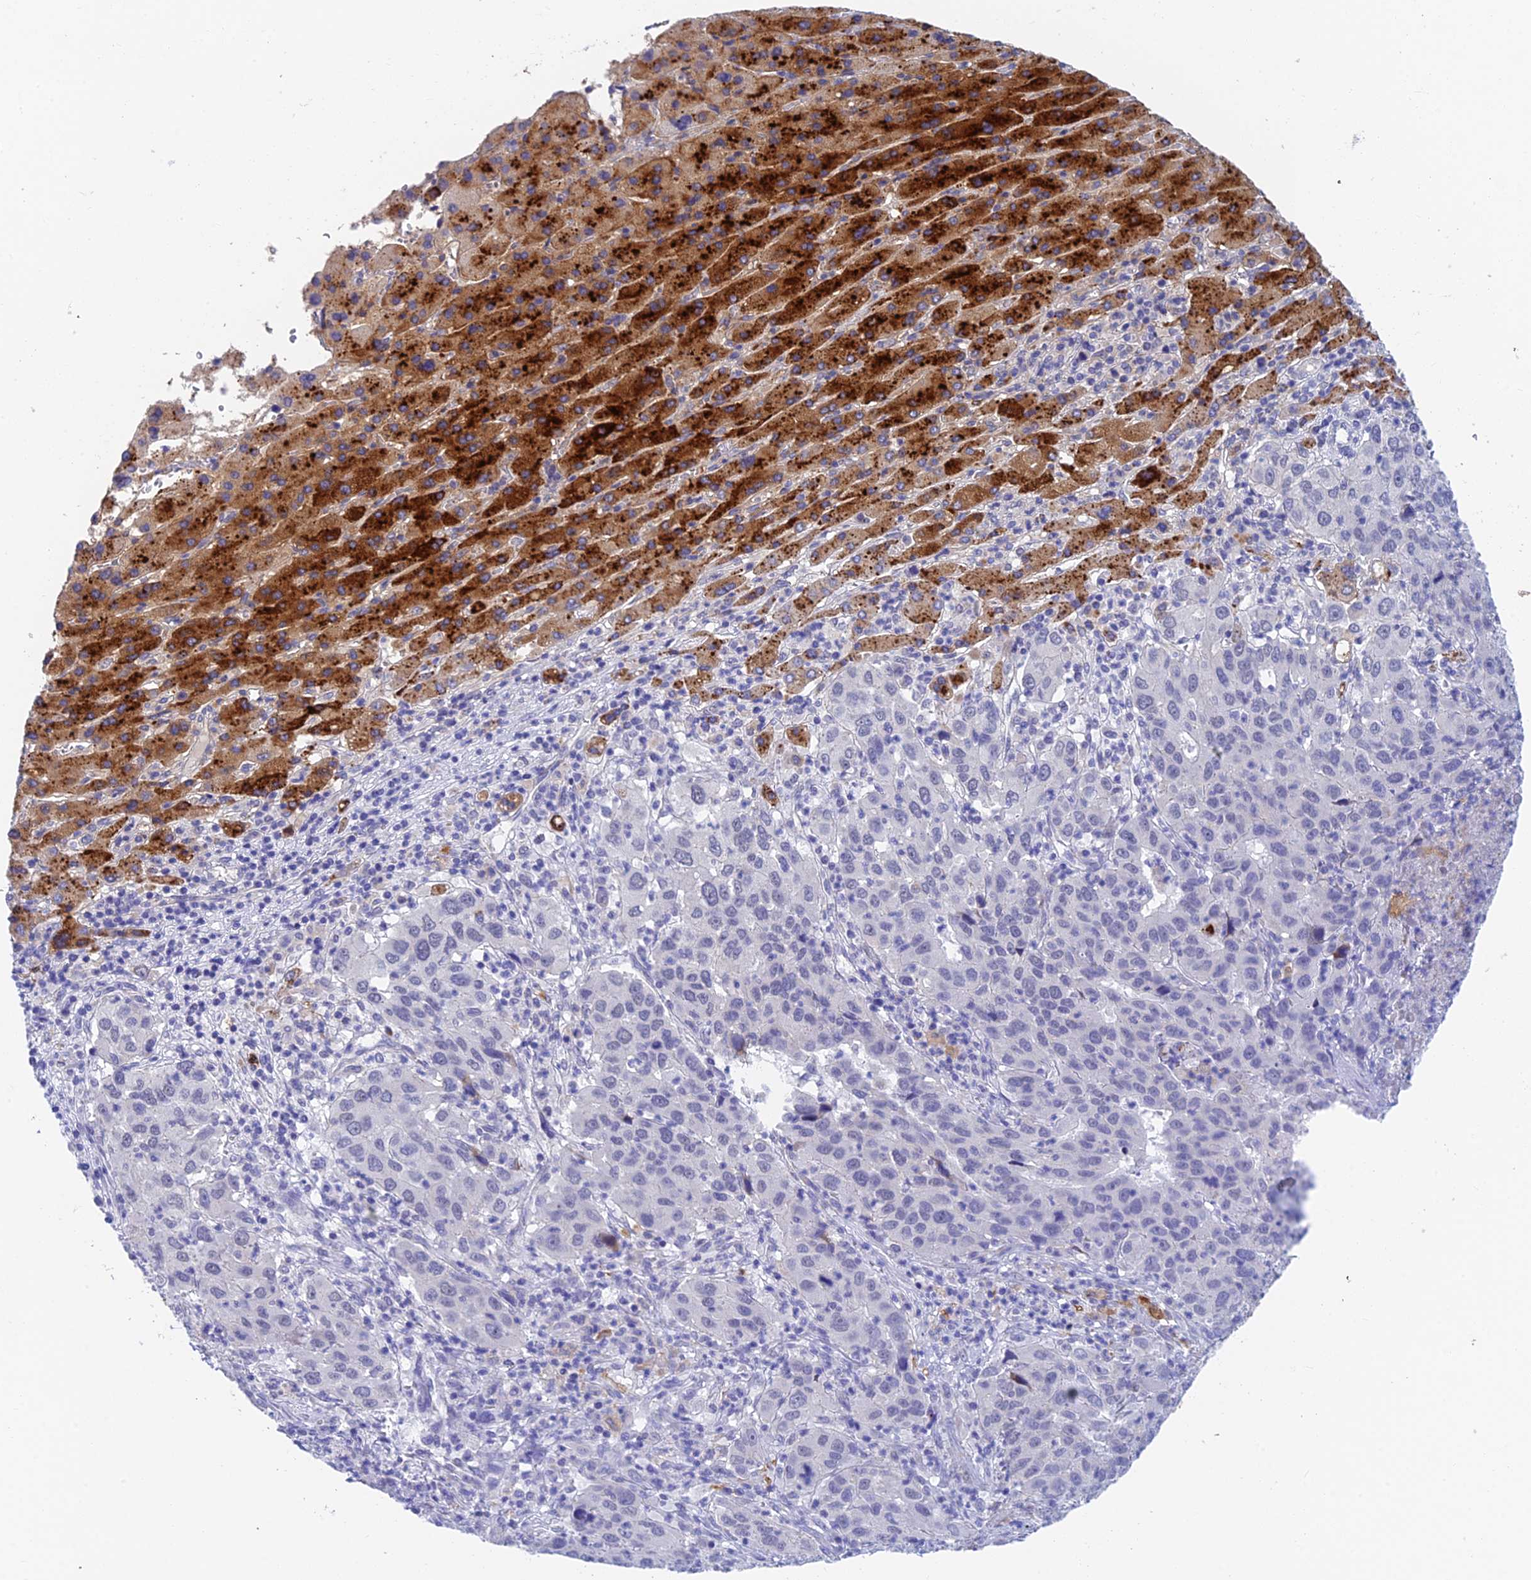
{"staining": {"intensity": "negative", "quantity": "none", "location": "none"}, "tissue": "liver cancer", "cell_type": "Tumor cells", "image_type": "cancer", "snomed": [{"axis": "morphology", "description": "Carcinoma, Hepatocellular, NOS"}, {"axis": "topography", "description": "Liver"}], "caption": "High power microscopy histopathology image of an immunohistochemistry photomicrograph of liver hepatocellular carcinoma, revealing no significant expression in tumor cells.", "gene": "ADAMTS13", "patient": {"sex": "male", "age": 63}}